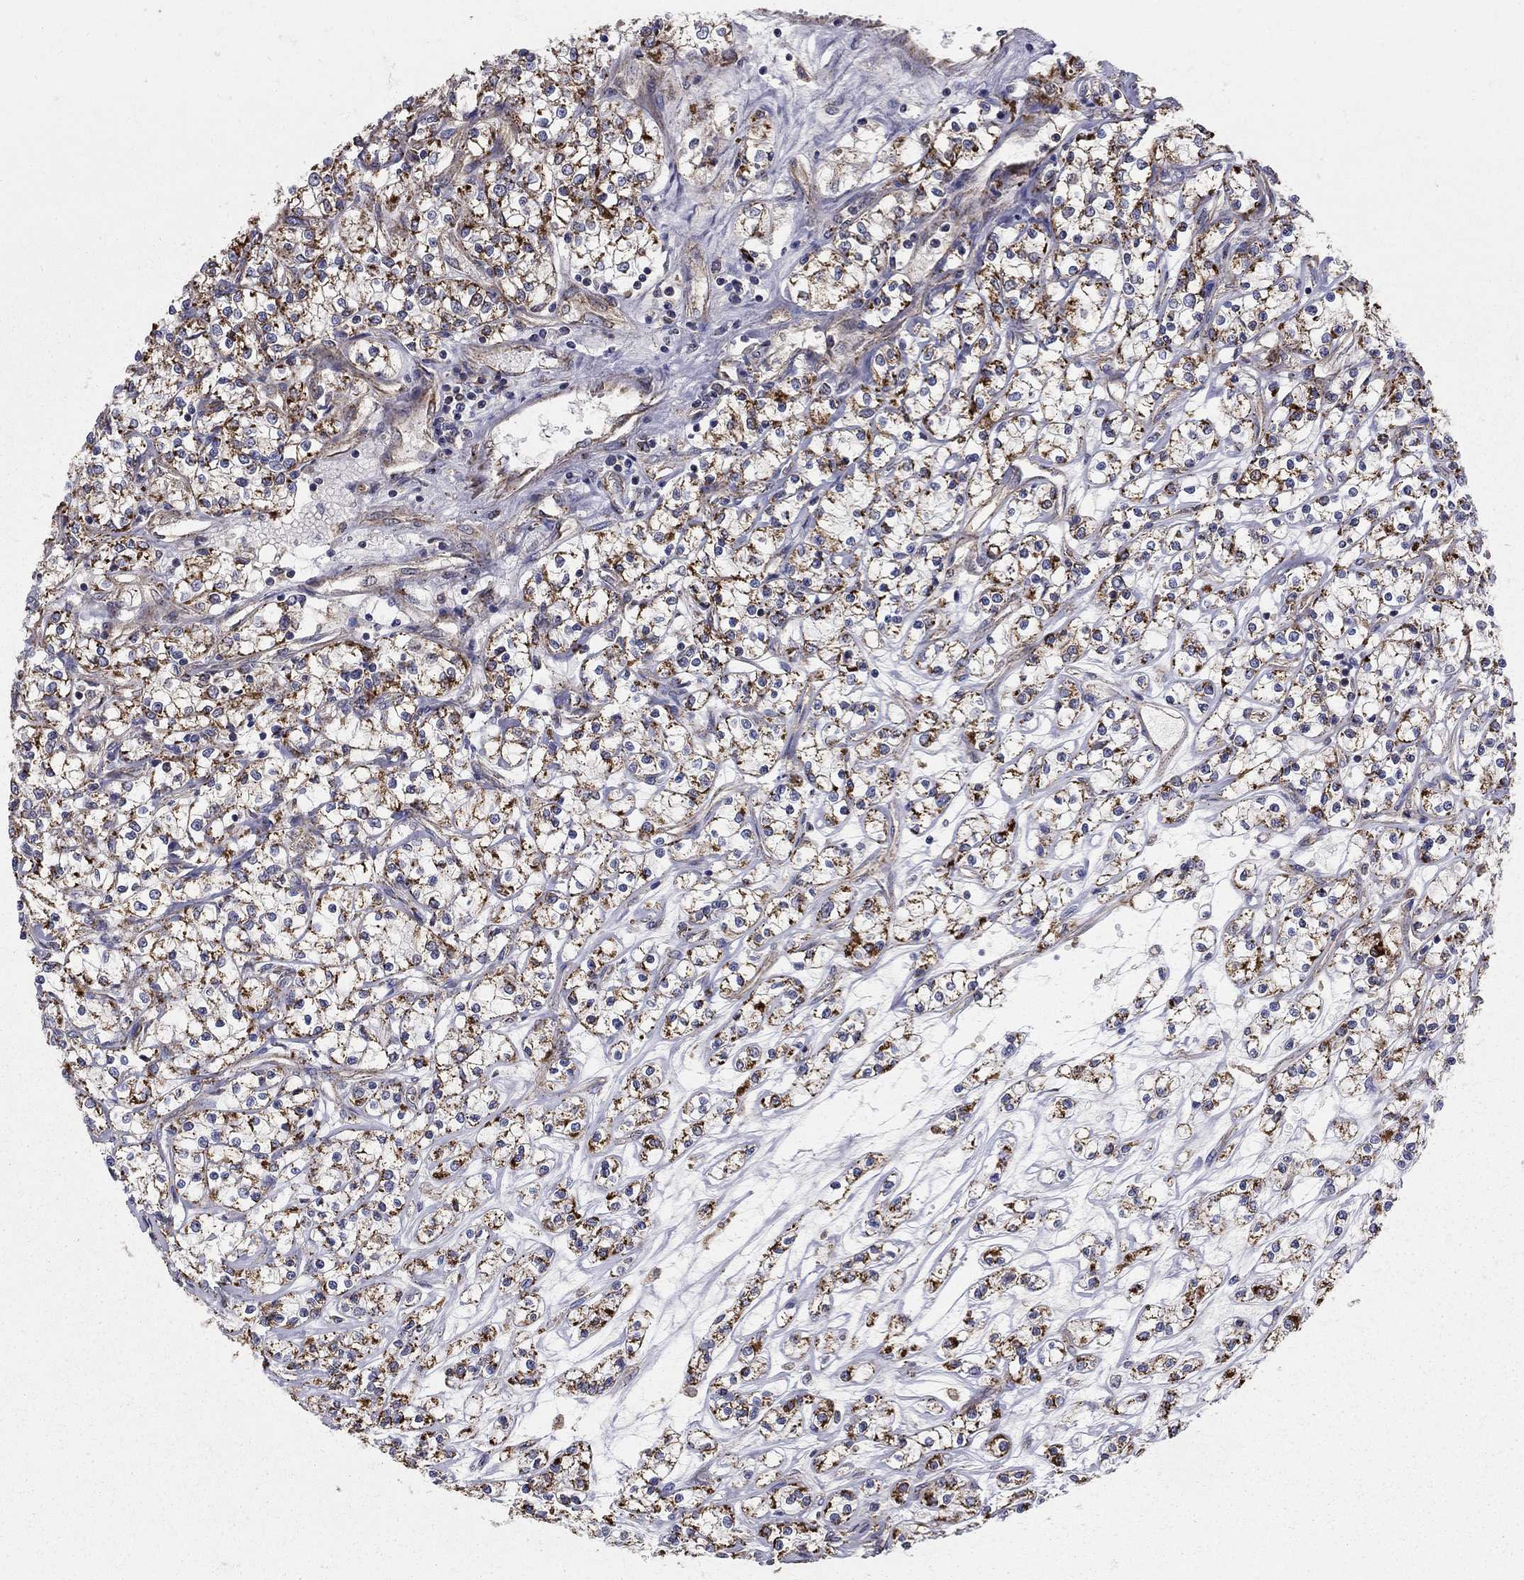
{"staining": {"intensity": "strong", "quantity": ">75%", "location": "cytoplasmic/membranous"}, "tissue": "renal cancer", "cell_type": "Tumor cells", "image_type": "cancer", "snomed": [{"axis": "morphology", "description": "Adenocarcinoma, NOS"}, {"axis": "topography", "description": "Kidney"}], "caption": "Tumor cells display high levels of strong cytoplasmic/membranous staining in about >75% of cells in human renal adenocarcinoma. The protein is stained brown, and the nuclei are stained in blue (DAB IHC with brightfield microscopy, high magnification).", "gene": "GCSH", "patient": {"sex": "female", "age": 59}}